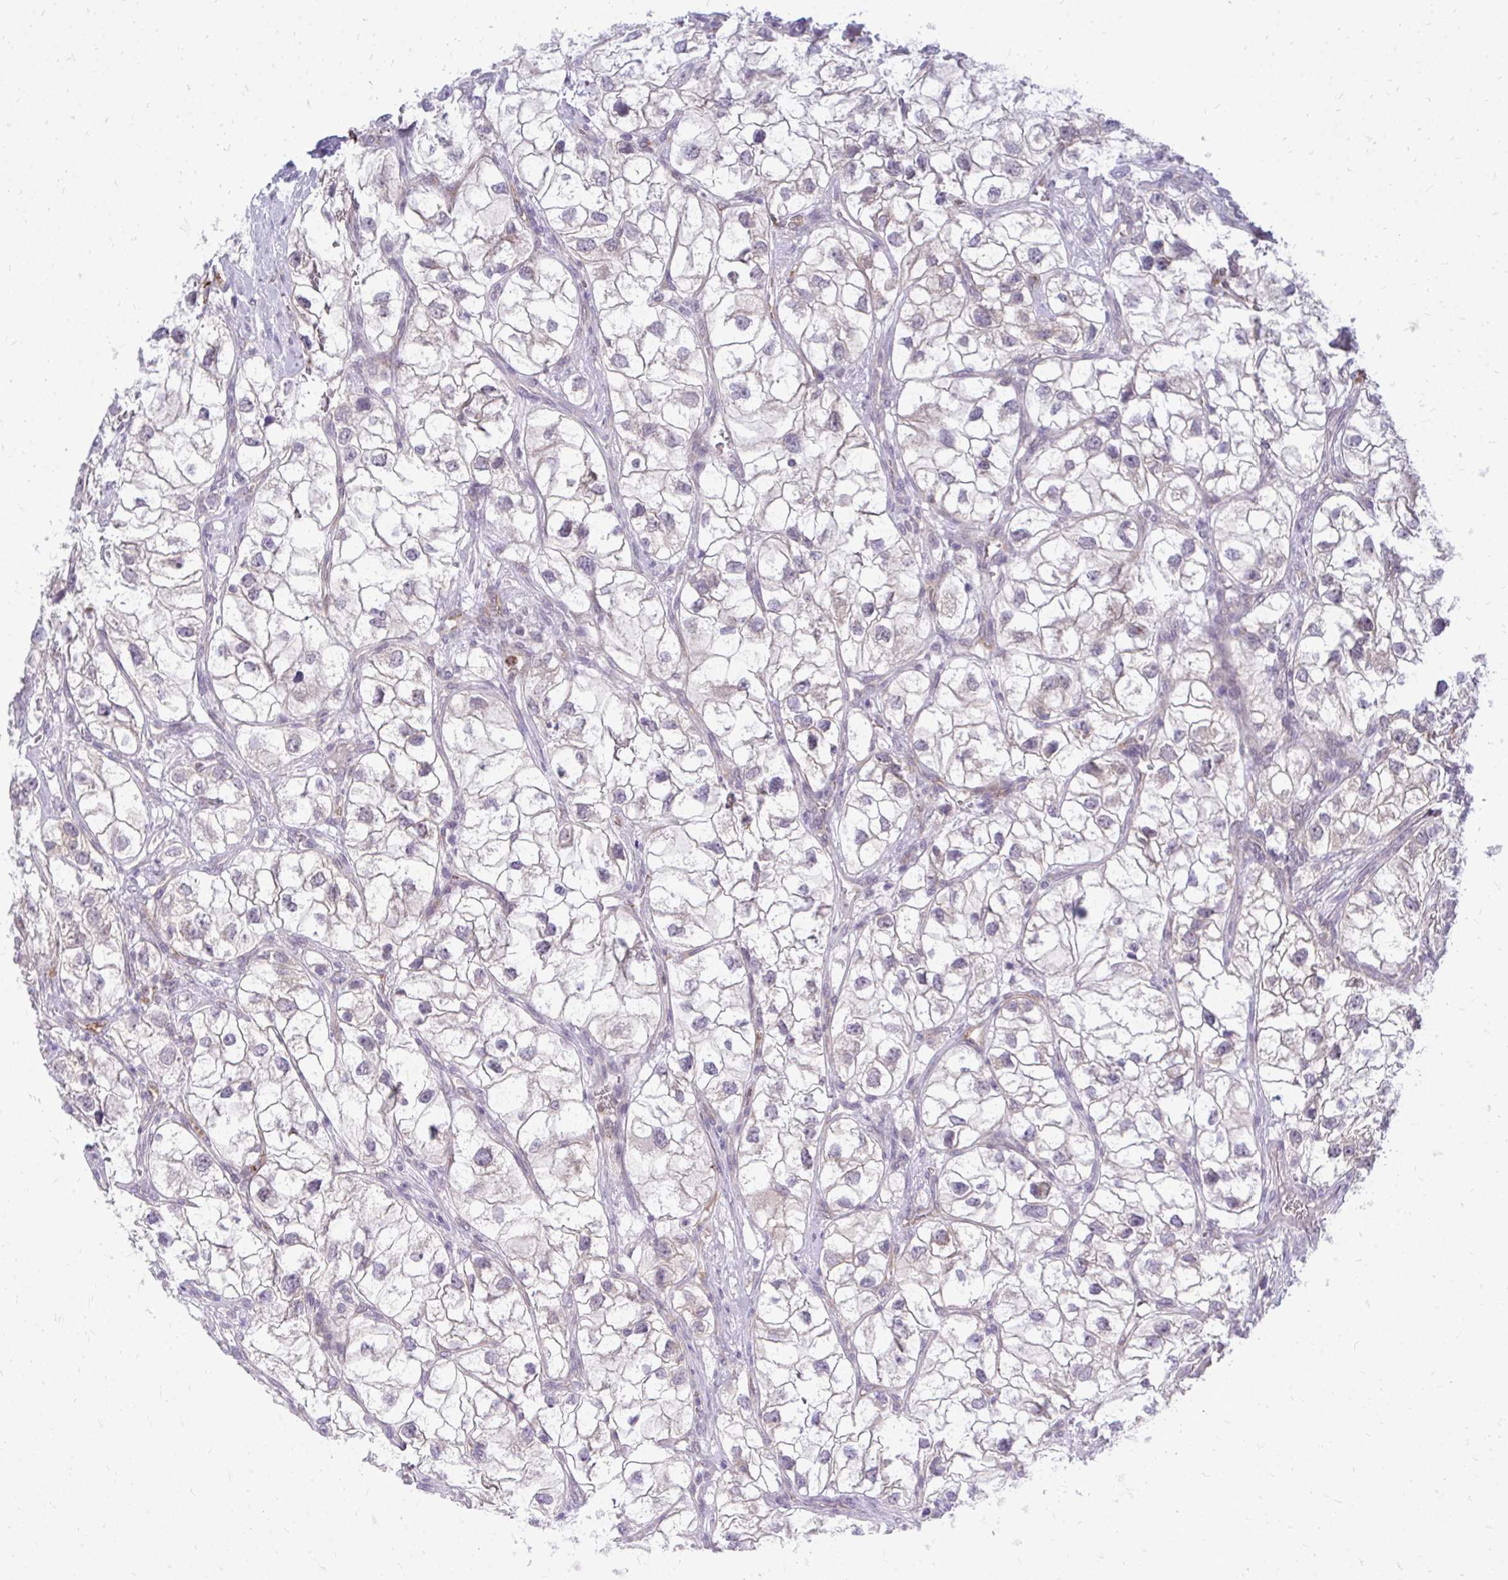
{"staining": {"intensity": "negative", "quantity": "none", "location": "none"}, "tissue": "renal cancer", "cell_type": "Tumor cells", "image_type": "cancer", "snomed": [{"axis": "morphology", "description": "Adenocarcinoma, NOS"}, {"axis": "topography", "description": "Kidney"}], "caption": "This is an immunohistochemistry image of adenocarcinoma (renal). There is no staining in tumor cells.", "gene": "ACSL5", "patient": {"sex": "male", "age": 59}}